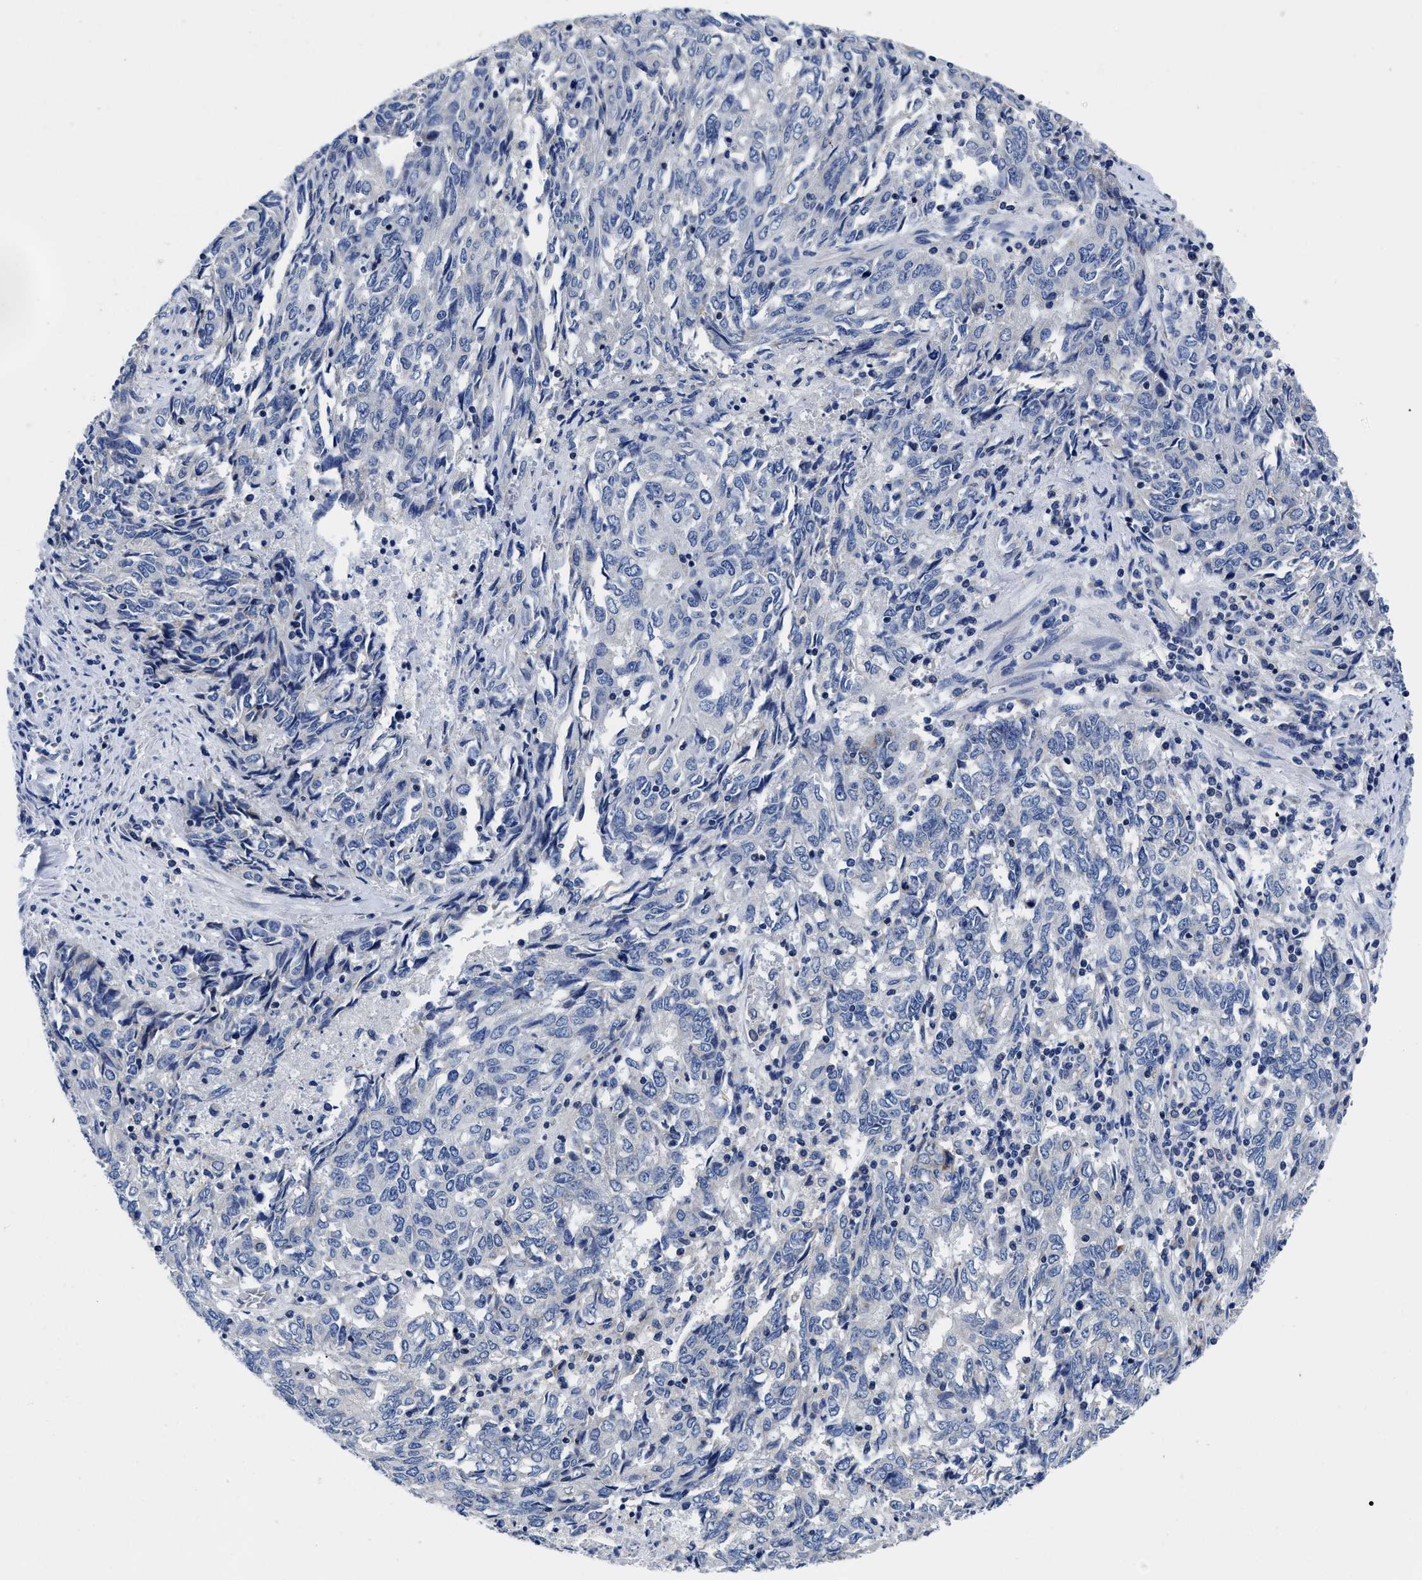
{"staining": {"intensity": "negative", "quantity": "none", "location": "none"}, "tissue": "endometrial cancer", "cell_type": "Tumor cells", "image_type": "cancer", "snomed": [{"axis": "morphology", "description": "Adenocarcinoma, NOS"}, {"axis": "topography", "description": "Endometrium"}], "caption": "High power microscopy micrograph of an immunohistochemistry histopathology image of adenocarcinoma (endometrial), revealing no significant expression in tumor cells.", "gene": "SLC35F1", "patient": {"sex": "female", "age": 80}}